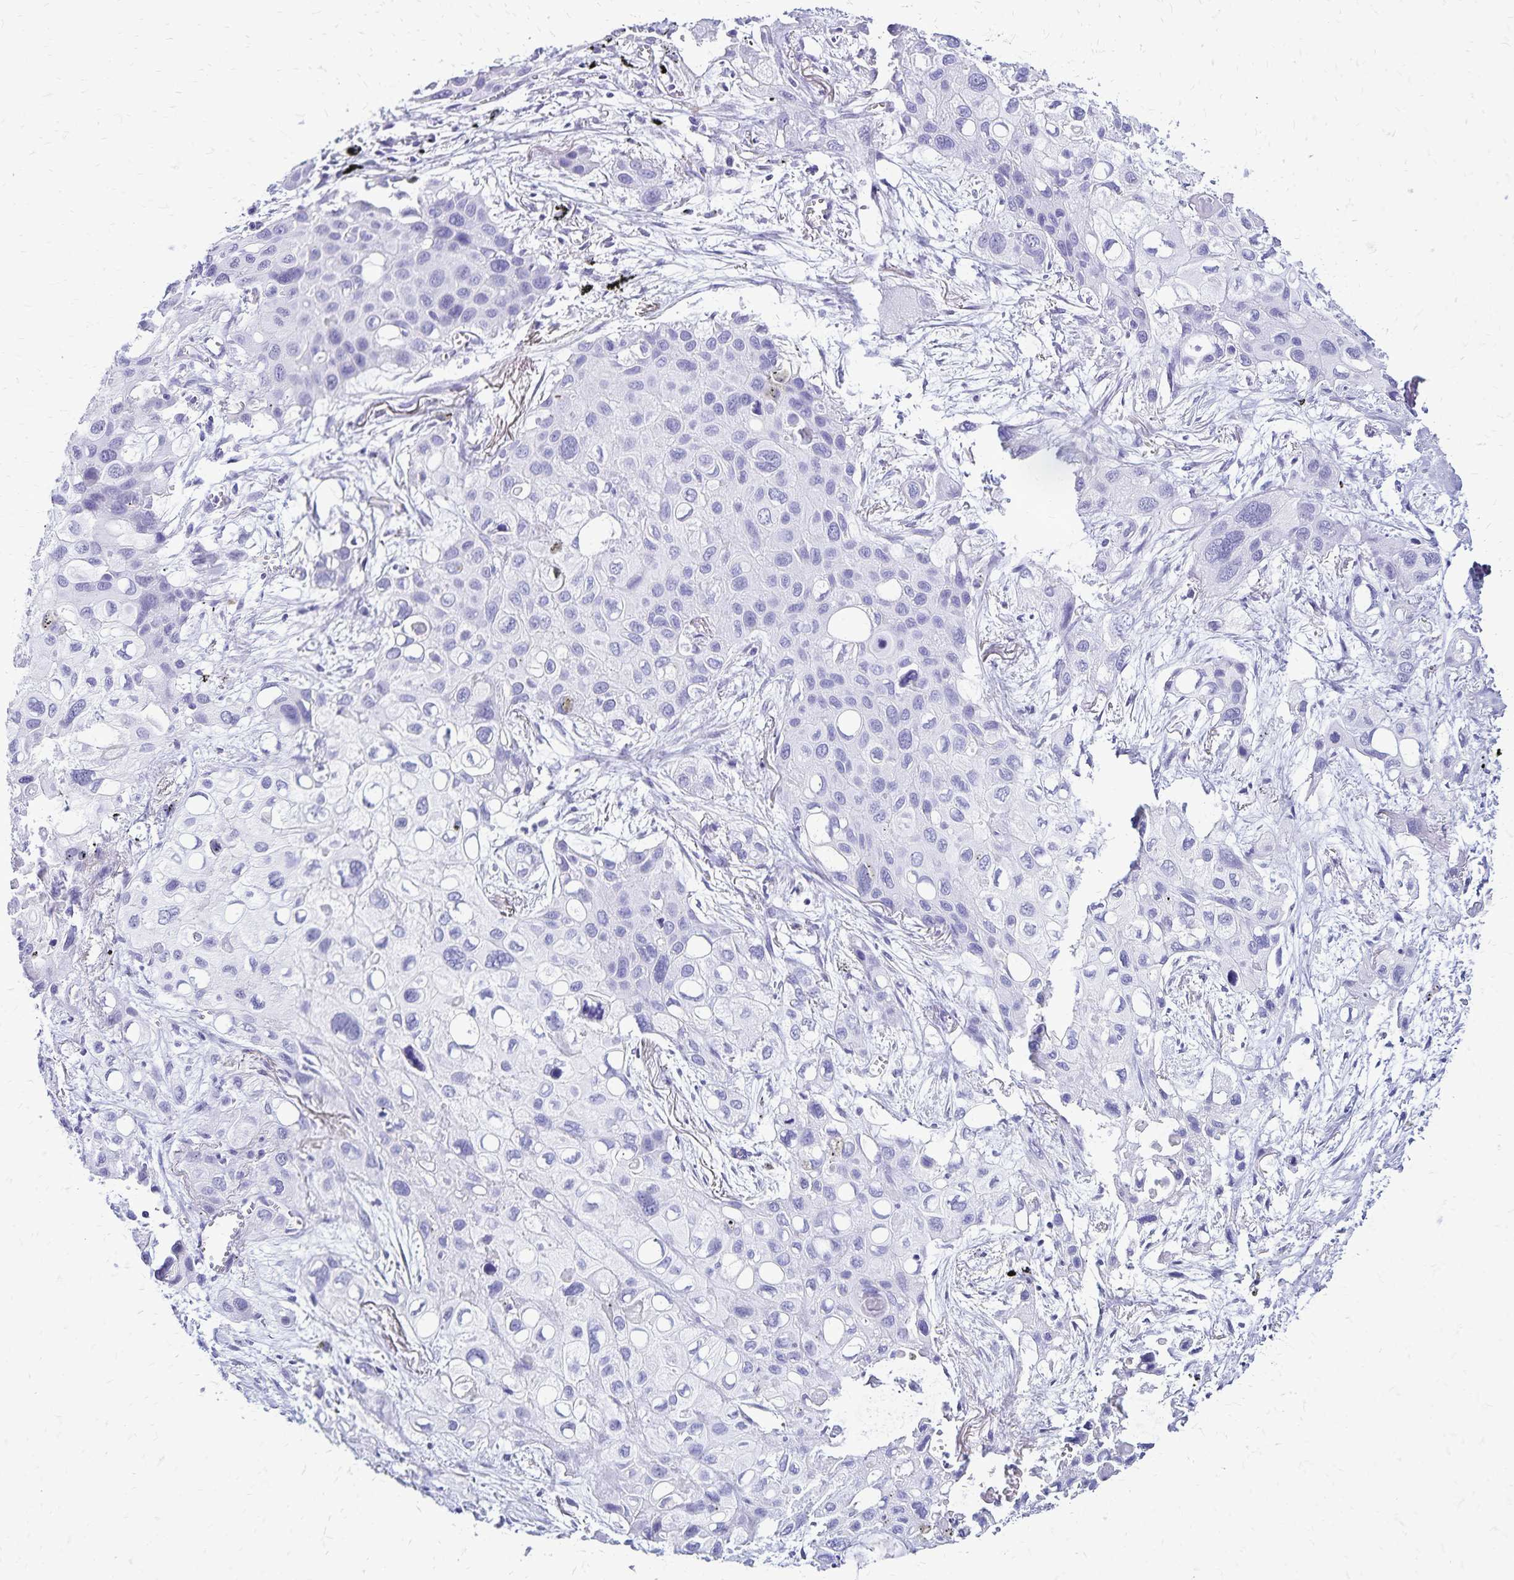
{"staining": {"intensity": "negative", "quantity": "none", "location": "none"}, "tissue": "lung cancer", "cell_type": "Tumor cells", "image_type": "cancer", "snomed": [{"axis": "morphology", "description": "Squamous cell carcinoma, NOS"}, {"axis": "morphology", "description": "Squamous cell carcinoma, metastatic, NOS"}, {"axis": "topography", "description": "Lung"}], "caption": "There is no significant staining in tumor cells of squamous cell carcinoma (lung).", "gene": "LIN28B", "patient": {"sex": "male", "age": 59}}